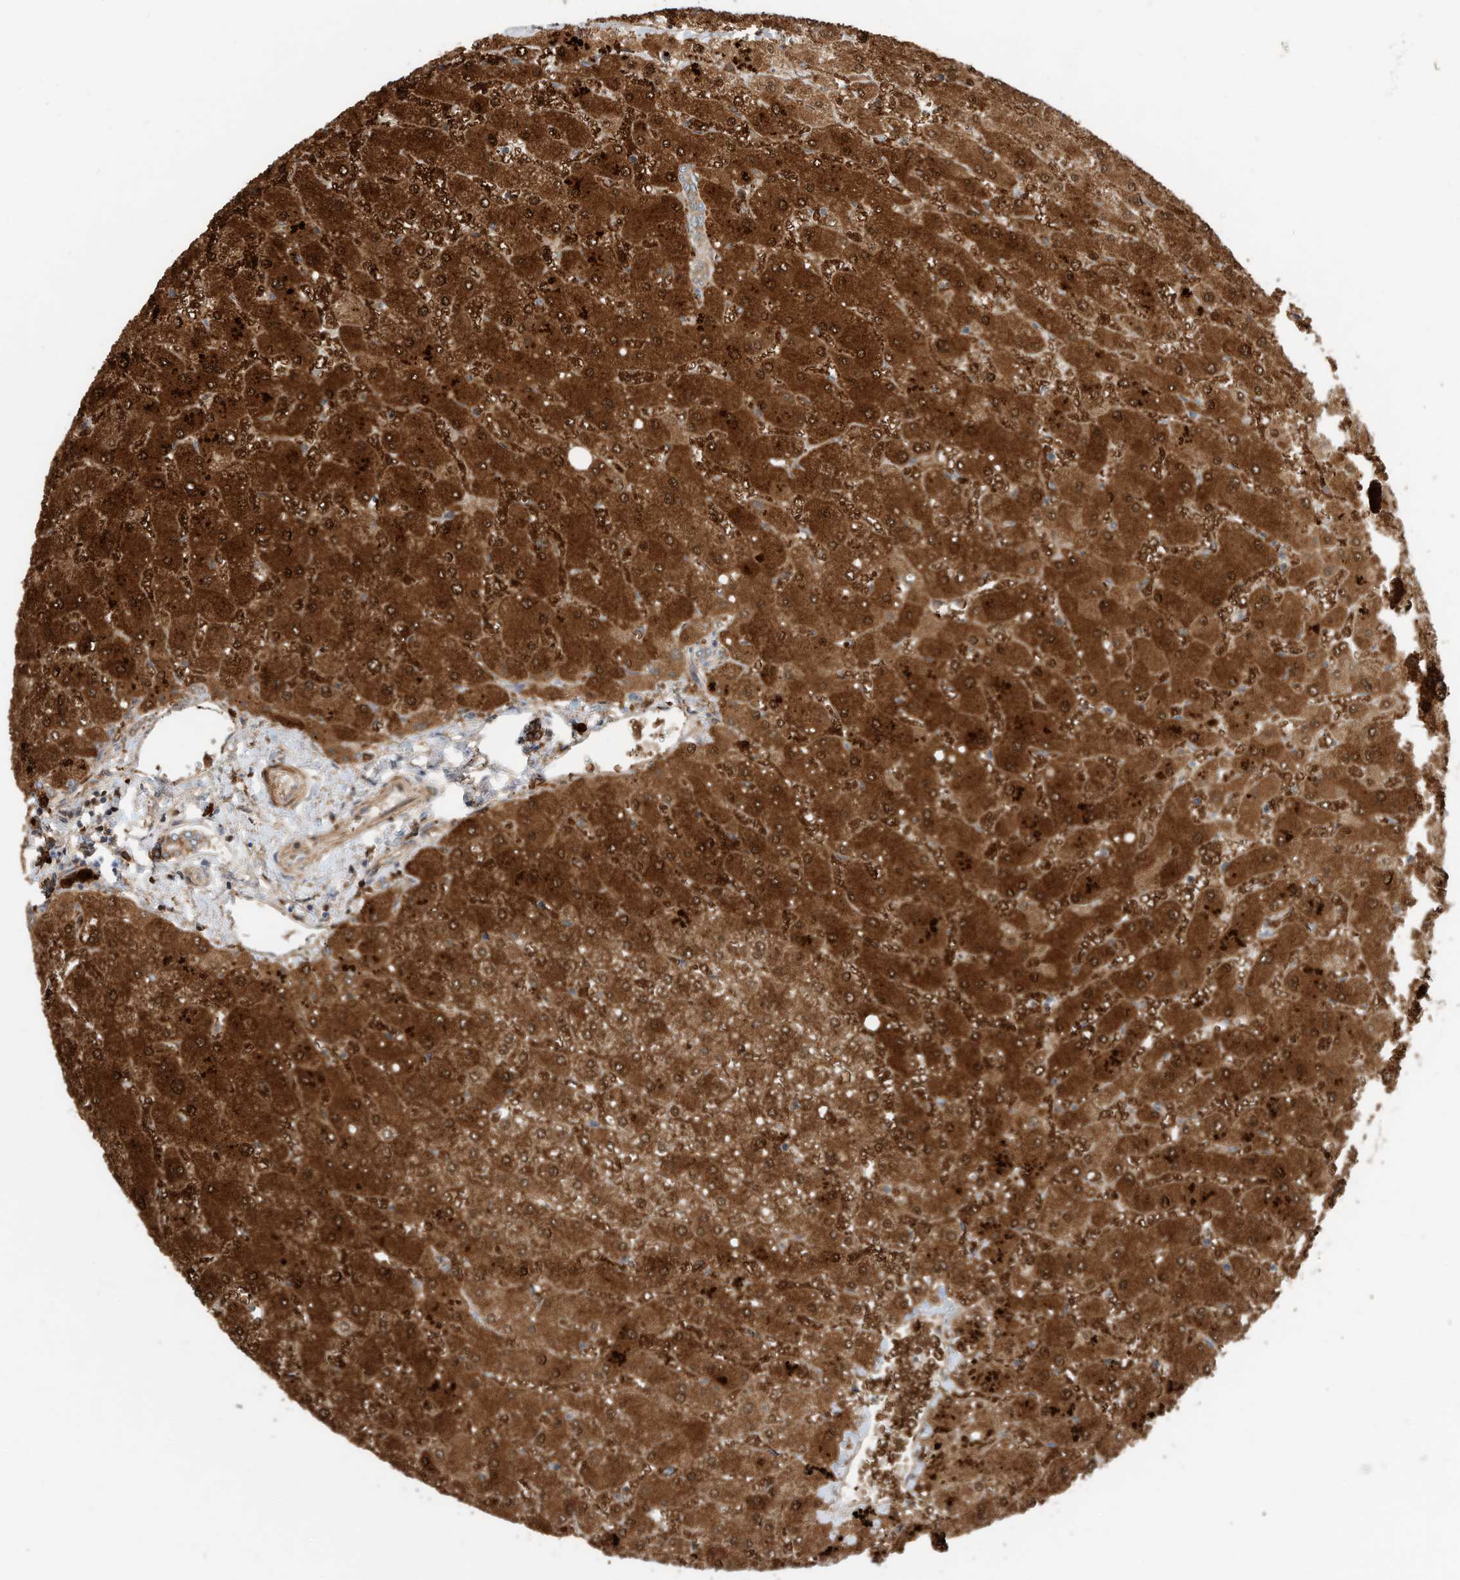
{"staining": {"intensity": "moderate", "quantity": ">75%", "location": "cytoplasmic/membranous"}, "tissue": "liver", "cell_type": "Cholangiocytes", "image_type": "normal", "snomed": [{"axis": "morphology", "description": "Normal tissue, NOS"}, {"axis": "topography", "description": "Liver"}], "caption": "Liver stained with DAB (3,3'-diaminobenzidine) IHC demonstrates medium levels of moderate cytoplasmic/membranous expression in about >75% of cholangiocytes. (DAB = brown stain, brightfield microscopy at high magnification).", "gene": "CPAMD8", "patient": {"sex": "male", "age": 55}}